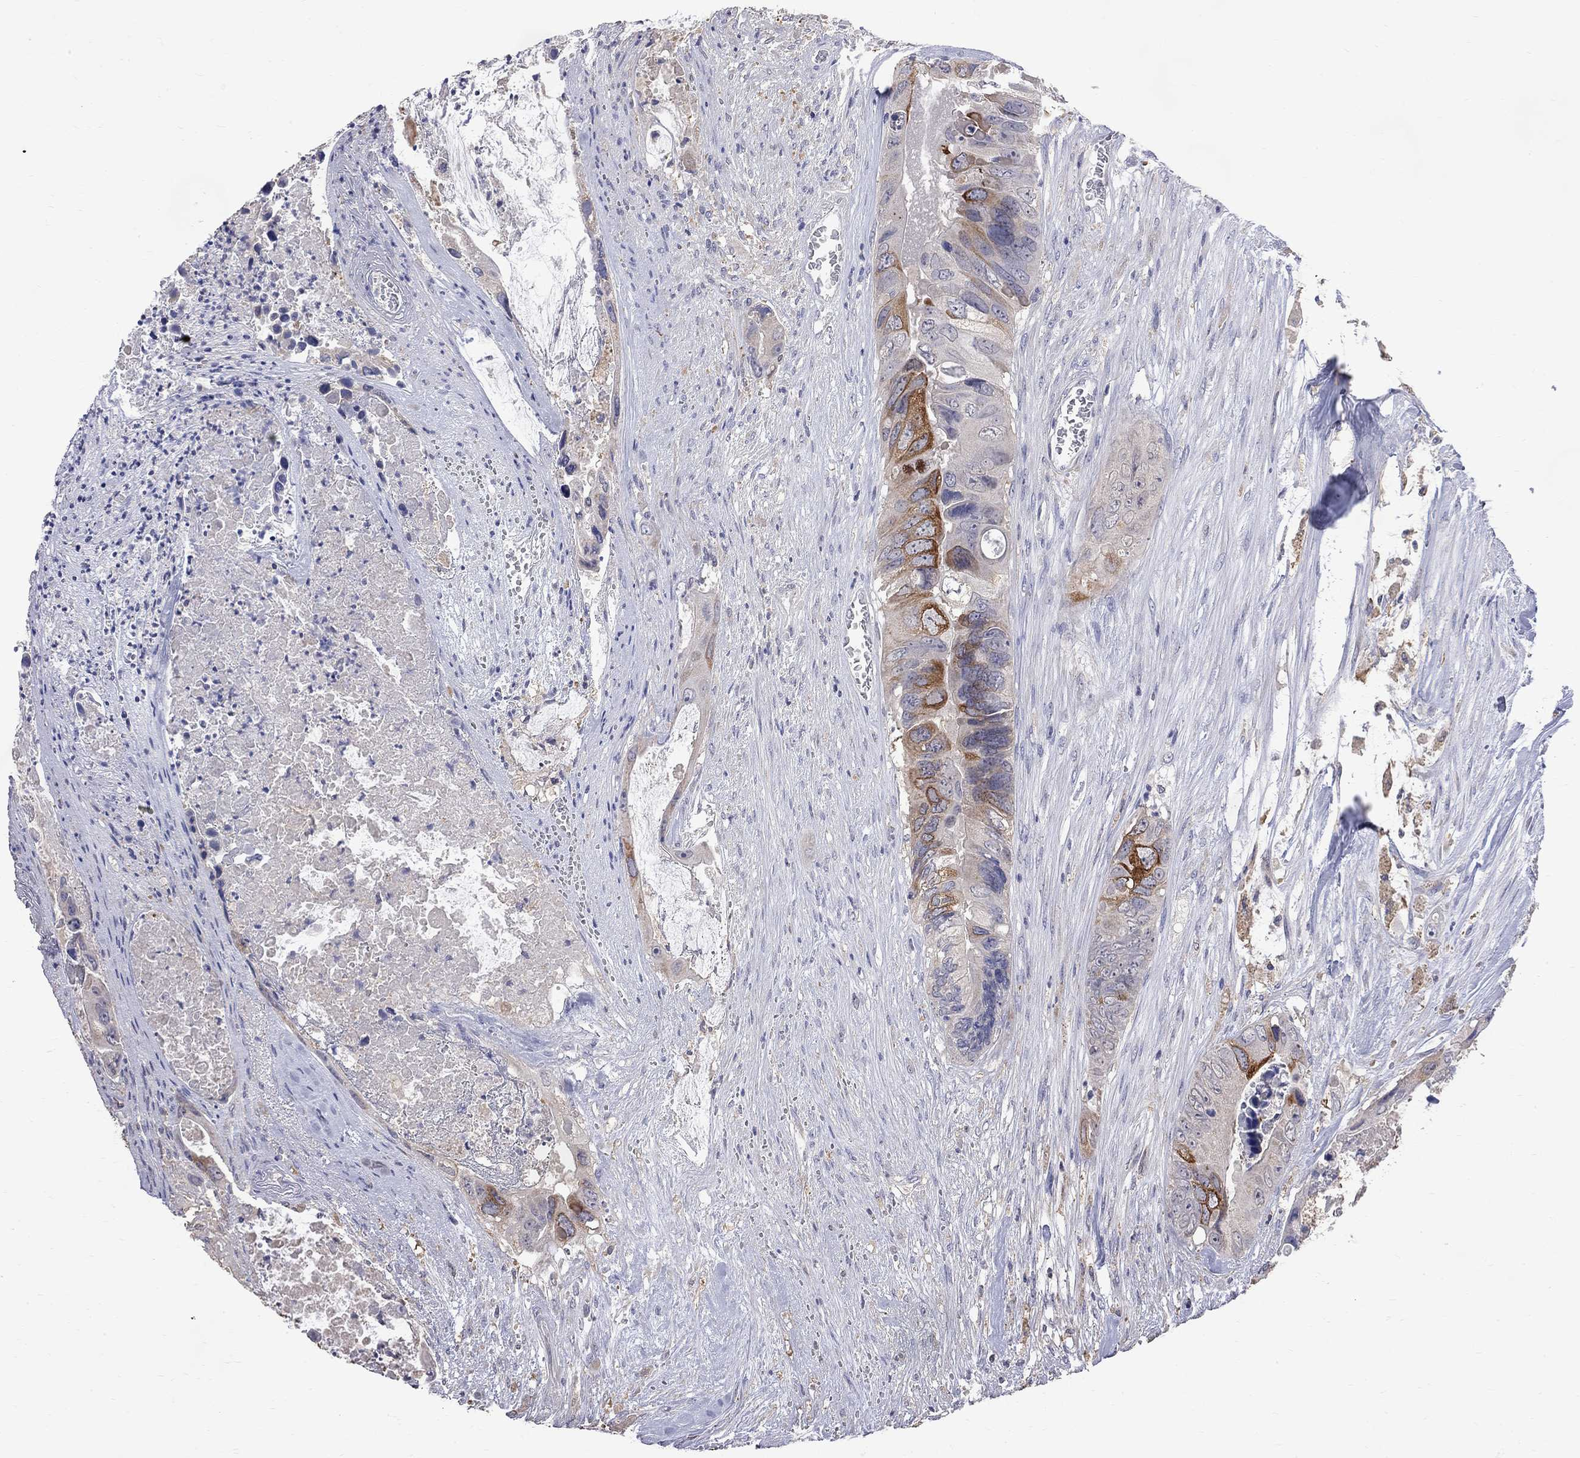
{"staining": {"intensity": "strong", "quantity": "<25%", "location": "cytoplasmic/membranous"}, "tissue": "colorectal cancer", "cell_type": "Tumor cells", "image_type": "cancer", "snomed": [{"axis": "morphology", "description": "Adenocarcinoma, NOS"}, {"axis": "topography", "description": "Rectum"}], "caption": "Immunohistochemical staining of human colorectal cancer shows medium levels of strong cytoplasmic/membranous expression in approximately <25% of tumor cells.", "gene": "CKAP2", "patient": {"sex": "male", "age": 63}}